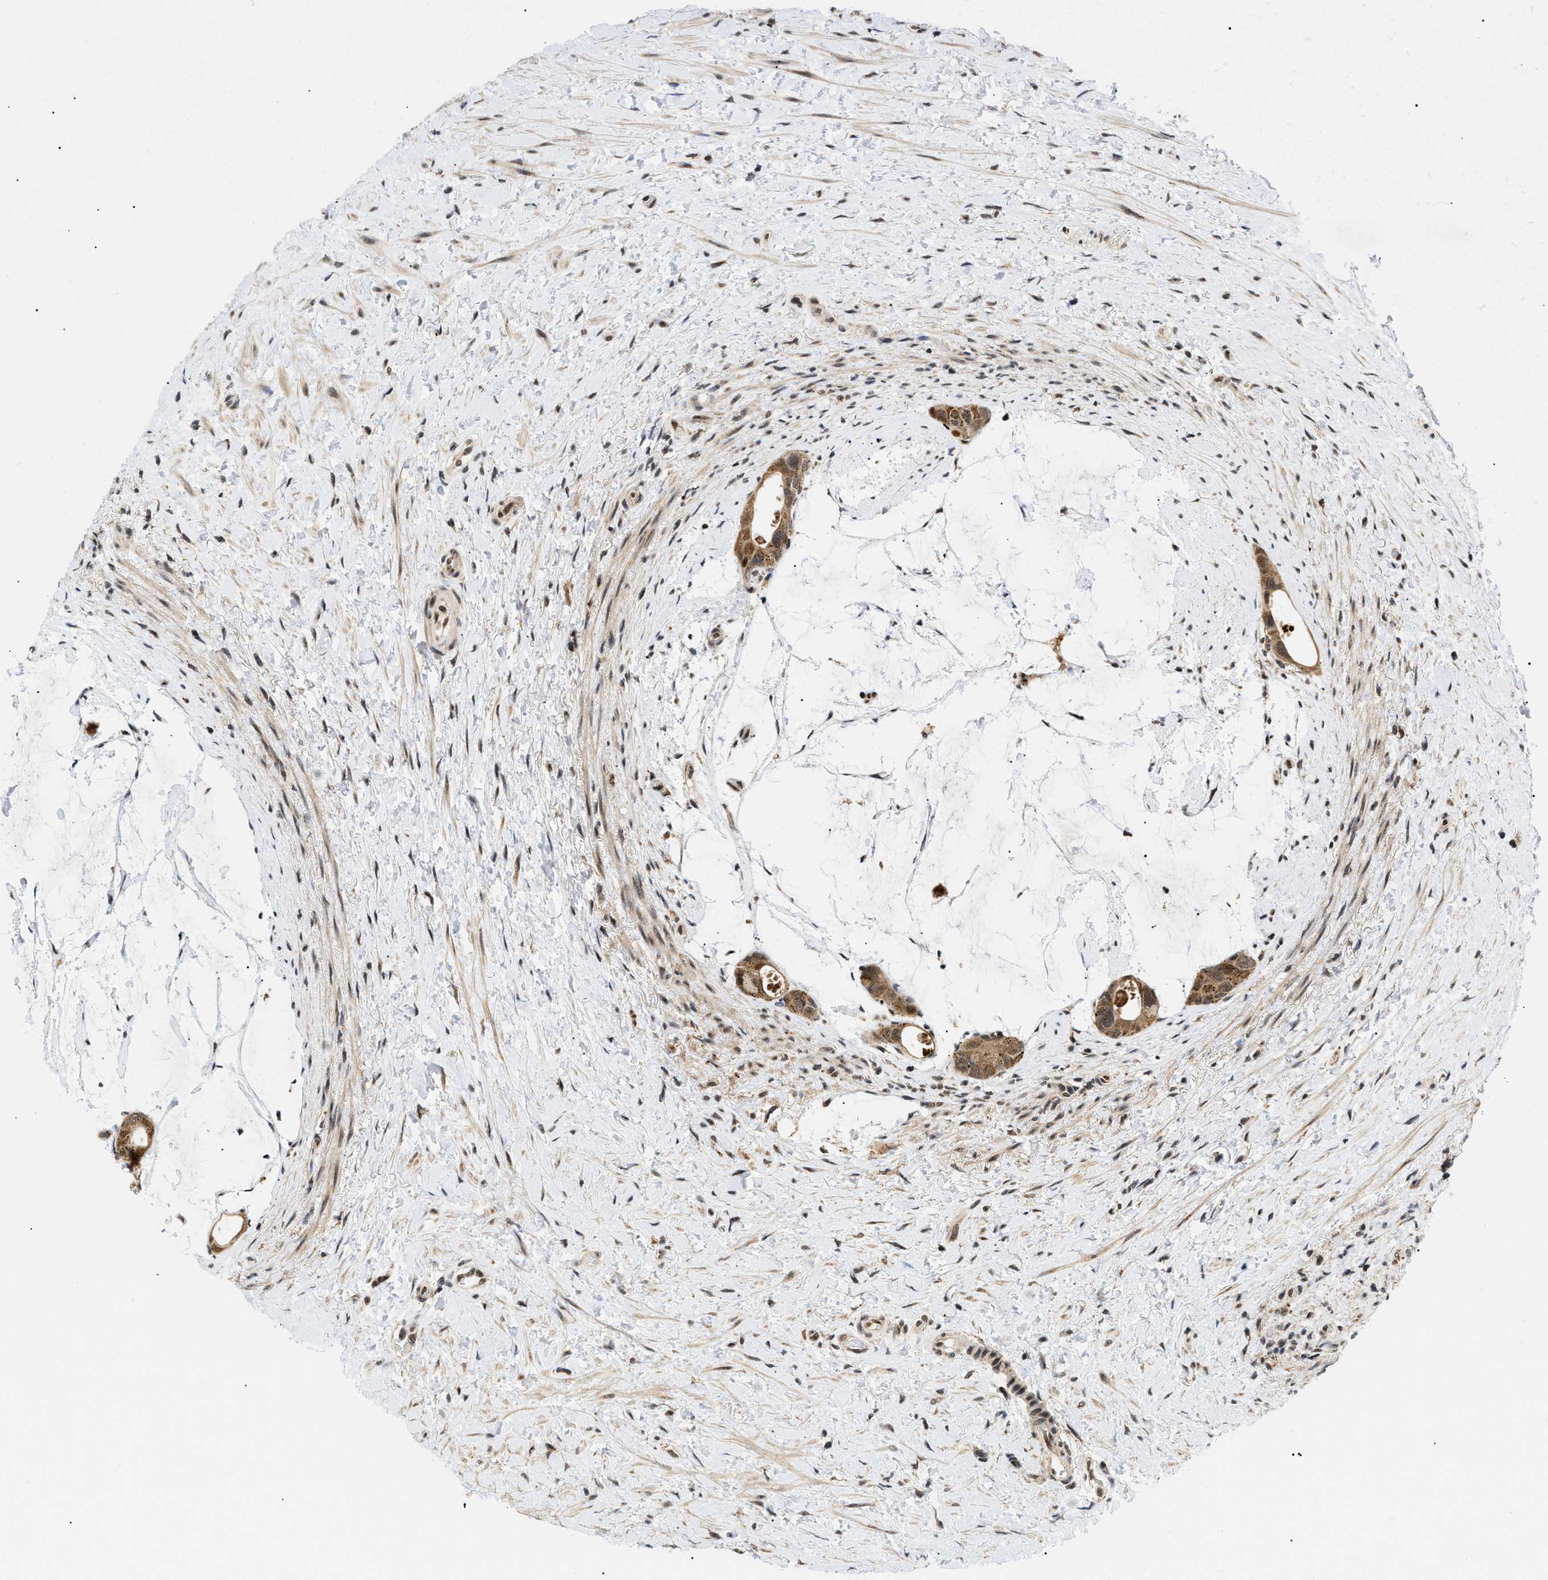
{"staining": {"intensity": "moderate", "quantity": ">75%", "location": "cytoplasmic/membranous"}, "tissue": "colorectal cancer", "cell_type": "Tumor cells", "image_type": "cancer", "snomed": [{"axis": "morphology", "description": "Adenocarcinoma, NOS"}, {"axis": "topography", "description": "Rectum"}], "caption": "Immunohistochemical staining of adenocarcinoma (colorectal) demonstrates moderate cytoplasmic/membranous protein expression in approximately >75% of tumor cells.", "gene": "ZBTB11", "patient": {"sex": "male", "age": 51}}